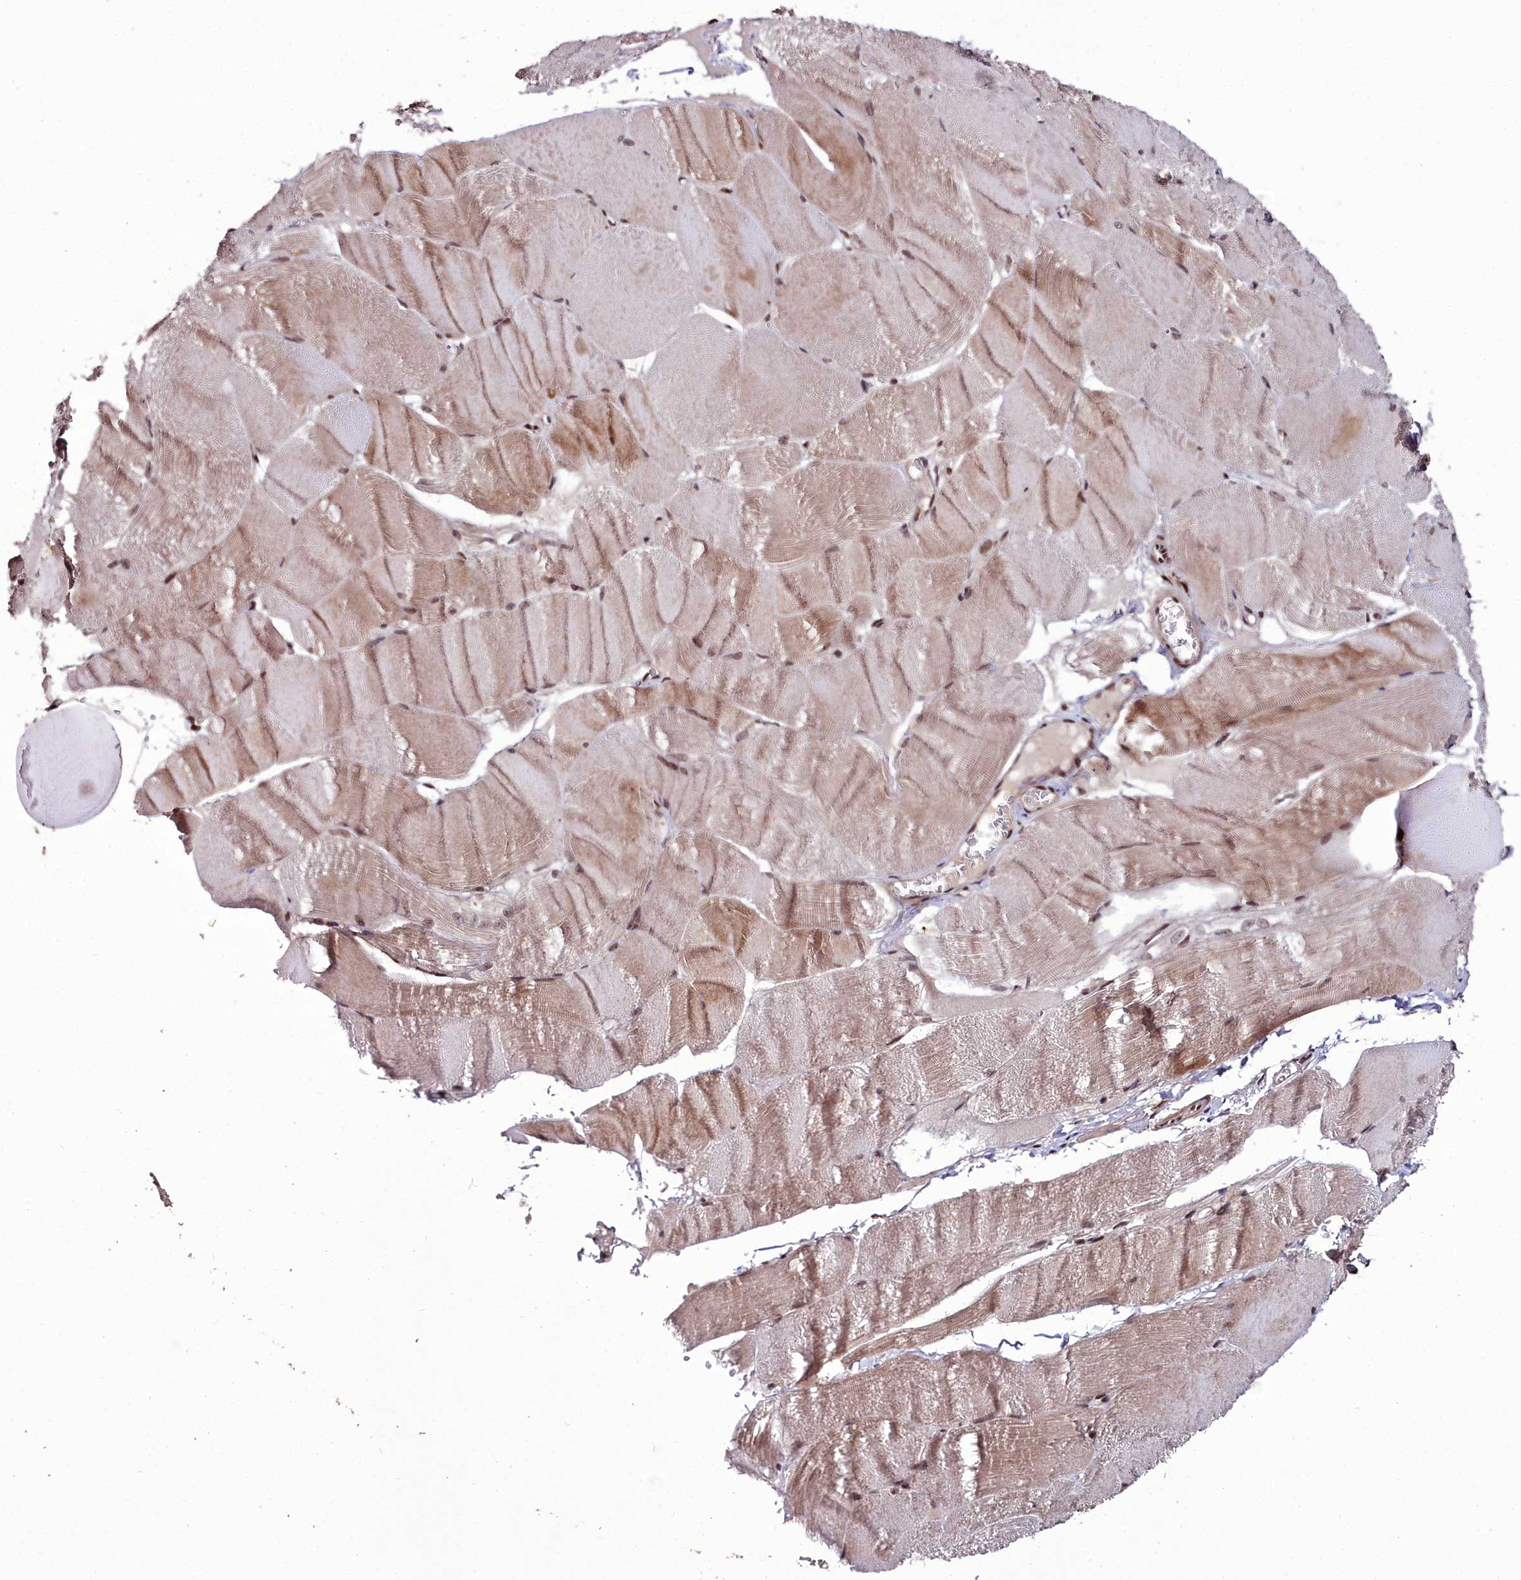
{"staining": {"intensity": "moderate", "quantity": ">75%", "location": "cytoplasmic/membranous,nuclear"}, "tissue": "skeletal muscle", "cell_type": "Myocytes", "image_type": "normal", "snomed": [{"axis": "morphology", "description": "Normal tissue, NOS"}, {"axis": "morphology", "description": "Basal cell carcinoma"}, {"axis": "topography", "description": "Skeletal muscle"}], "caption": "Immunohistochemistry (DAB) staining of unremarkable human skeletal muscle reveals moderate cytoplasmic/membranous,nuclear protein staining in approximately >75% of myocytes. (Brightfield microscopy of DAB IHC at high magnification).", "gene": "CXXC1", "patient": {"sex": "female", "age": 64}}